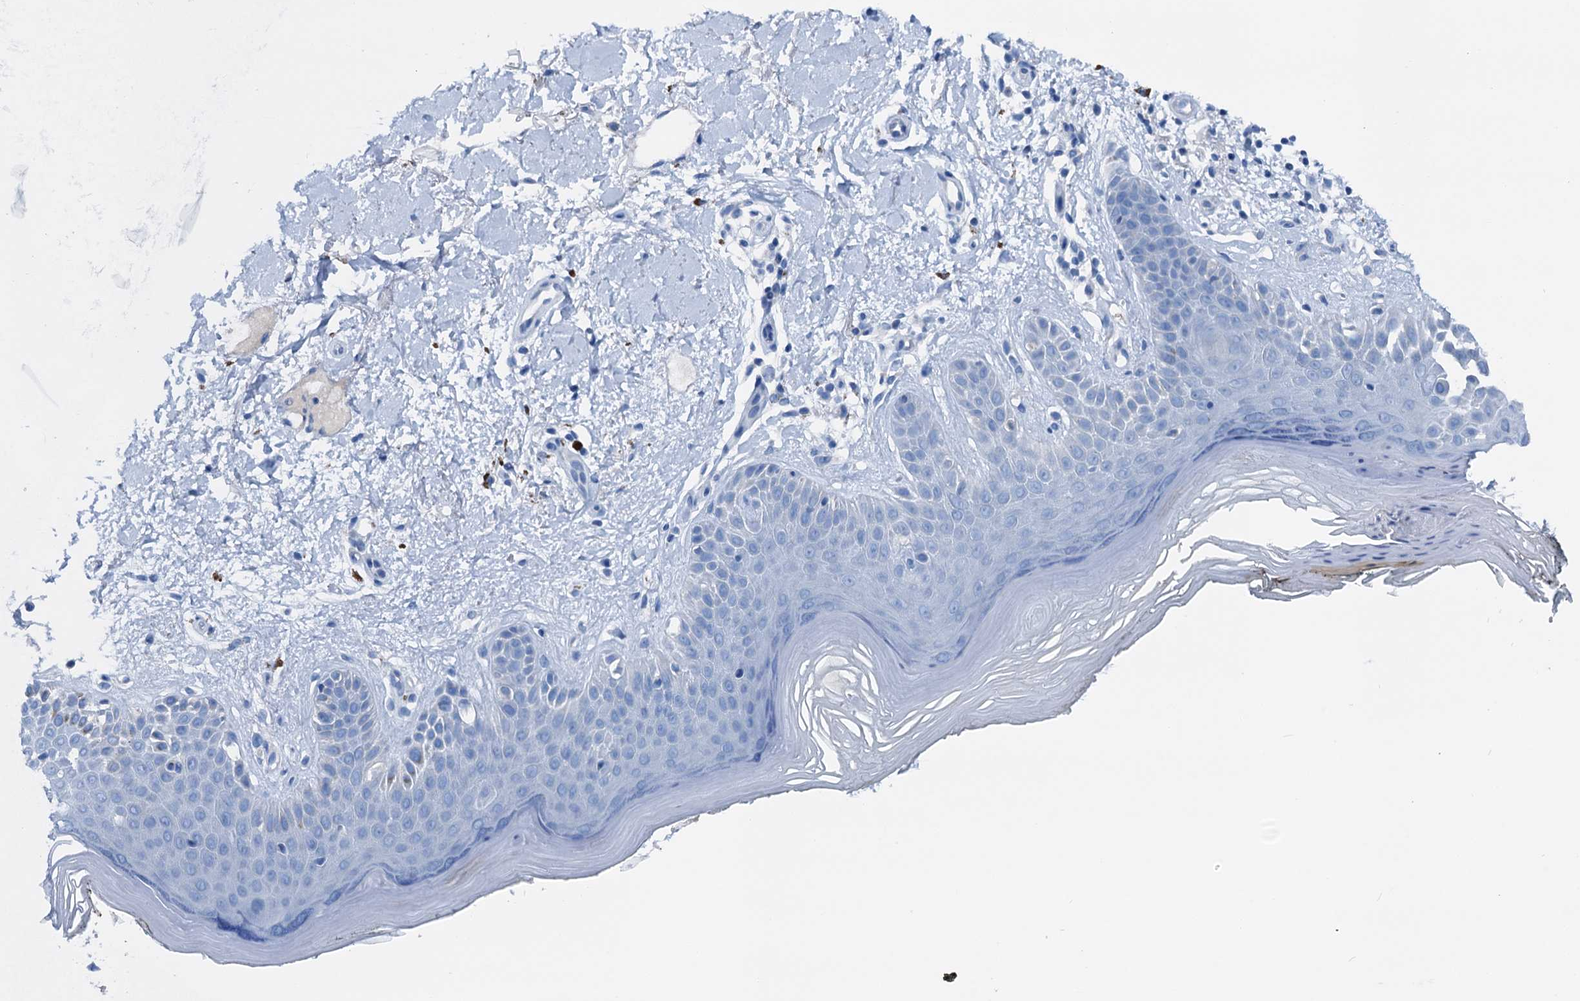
{"staining": {"intensity": "negative", "quantity": "none", "location": "none"}, "tissue": "skin", "cell_type": "Fibroblasts", "image_type": "normal", "snomed": [{"axis": "morphology", "description": "Normal tissue, NOS"}, {"axis": "topography", "description": "Skin"}], "caption": "This is an immunohistochemistry histopathology image of benign skin. There is no positivity in fibroblasts.", "gene": "C1QTNF4", "patient": {"sex": "female", "age": 64}}